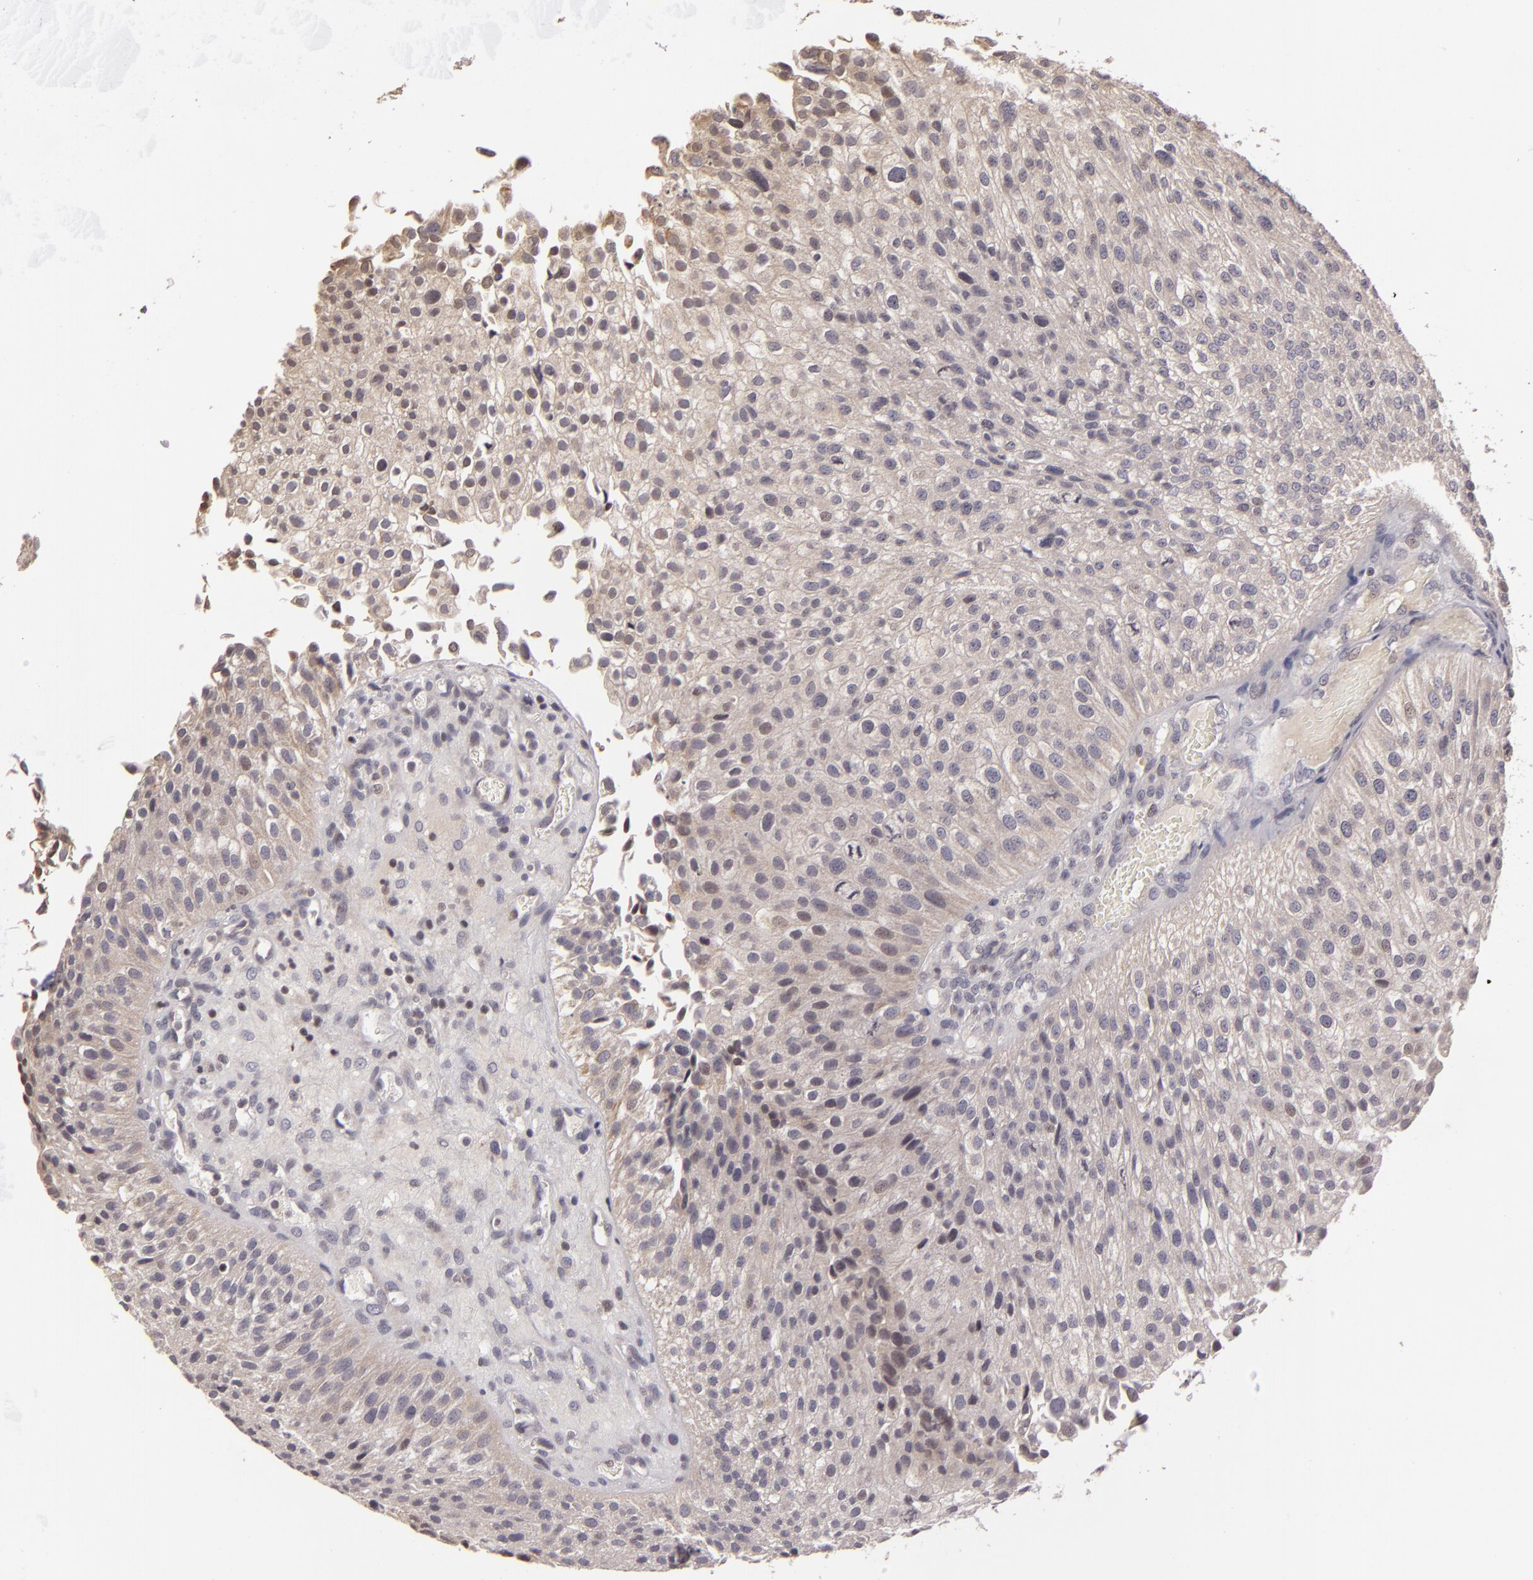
{"staining": {"intensity": "negative", "quantity": "none", "location": "none"}, "tissue": "urothelial cancer", "cell_type": "Tumor cells", "image_type": "cancer", "snomed": [{"axis": "morphology", "description": "Urothelial carcinoma, Low grade"}, {"axis": "topography", "description": "Urinary bladder"}], "caption": "DAB (3,3'-diaminobenzidine) immunohistochemical staining of human urothelial carcinoma (low-grade) displays no significant positivity in tumor cells.", "gene": "AKAP6", "patient": {"sex": "female", "age": 89}}